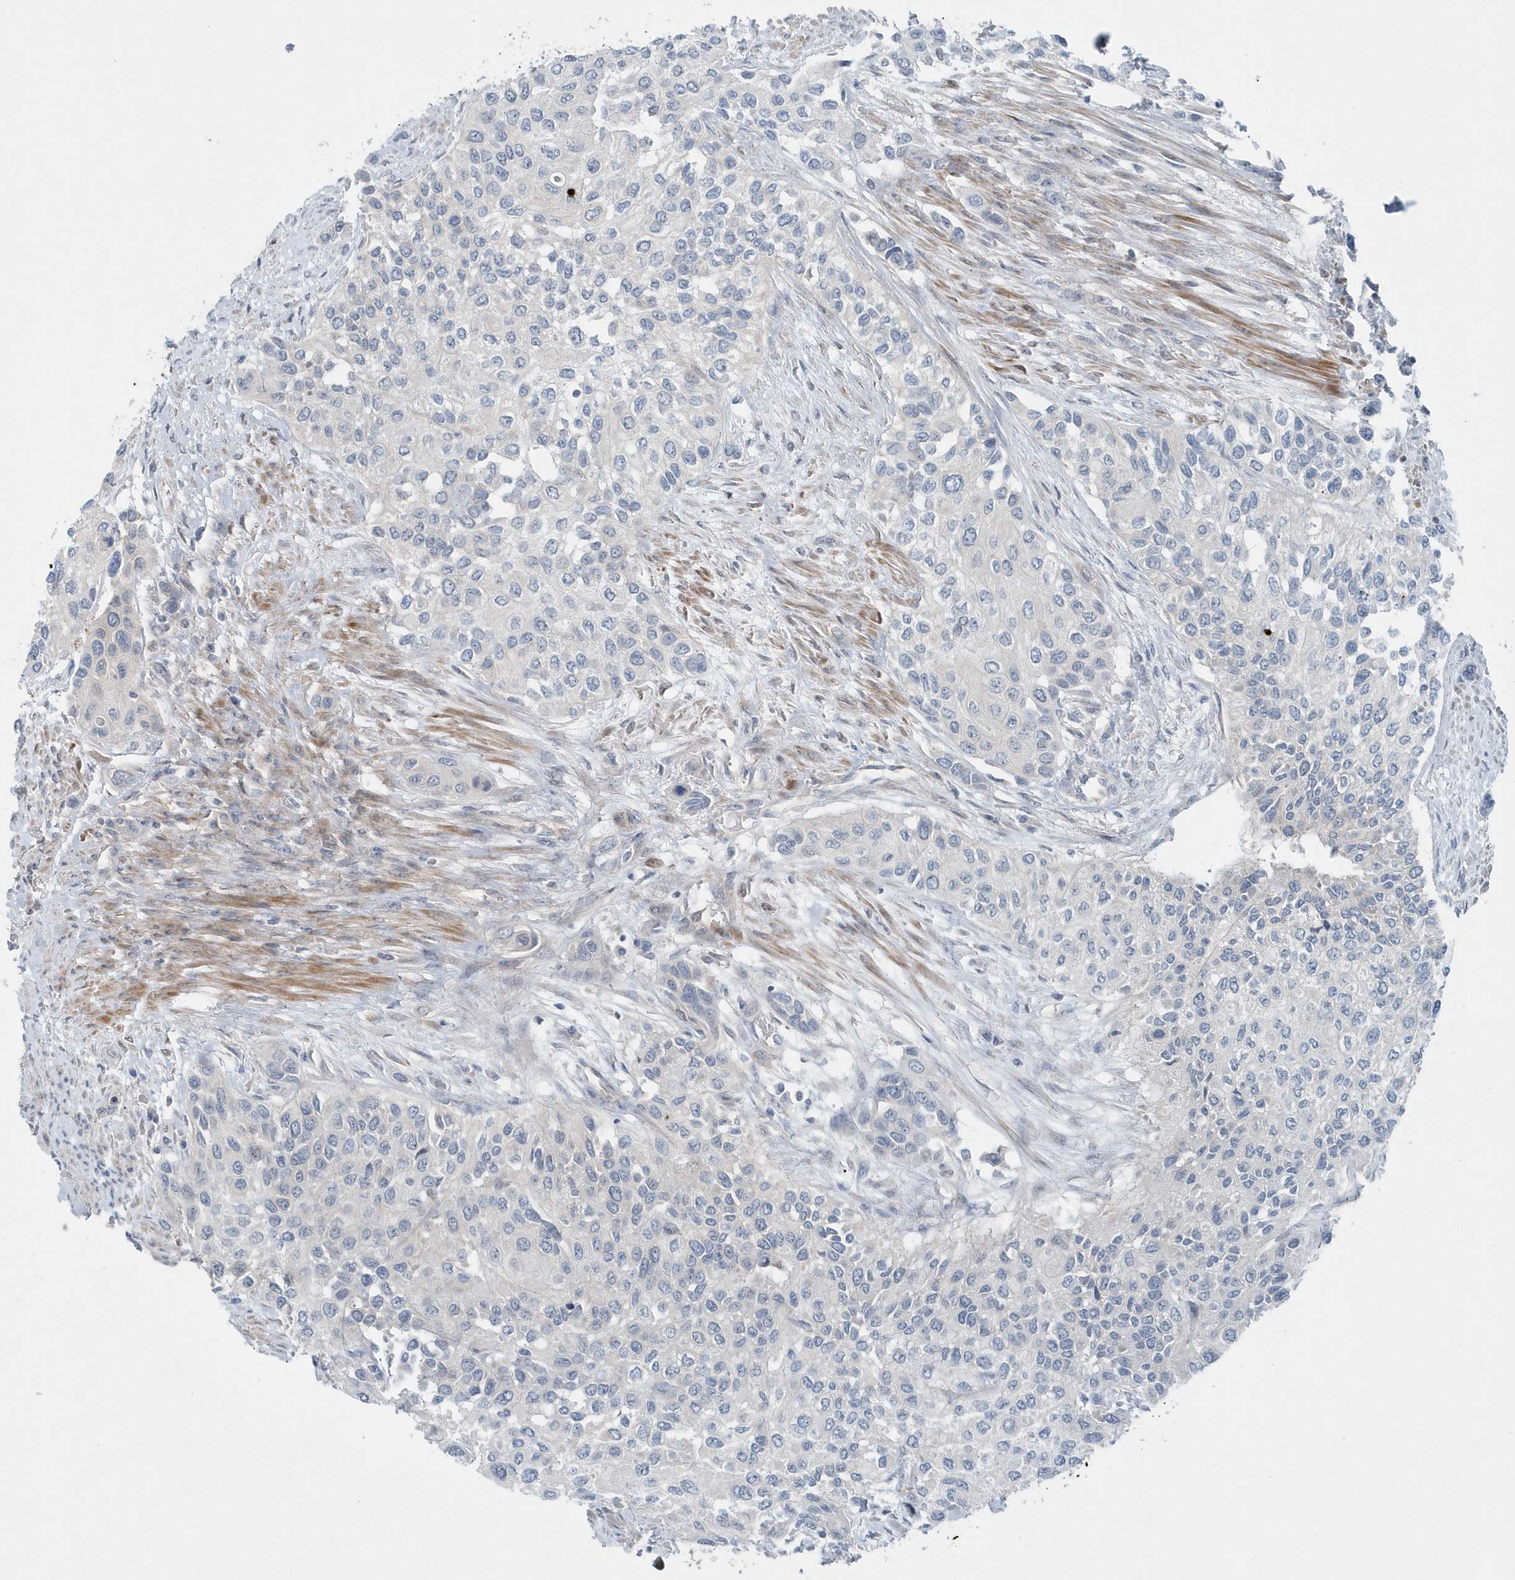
{"staining": {"intensity": "negative", "quantity": "none", "location": "none"}, "tissue": "urothelial cancer", "cell_type": "Tumor cells", "image_type": "cancer", "snomed": [{"axis": "morphology", "description": "Normal tissue, NOS"}, {"axis": "morphology", "description": "Urothelial carcinoma, High grade"}, {"axis": "topography", "description": "Vascular tissue"}, {"axis": "topography", "description": "Urinary bladder"}], "caption": "An immunohistochemistry (IHC) histopathology image of urothelial cancer is shown. There is no staining in tumor cells of urothelial cancer.", "gene": "MCC", "patient": {"sex": "female", "age": 56}}